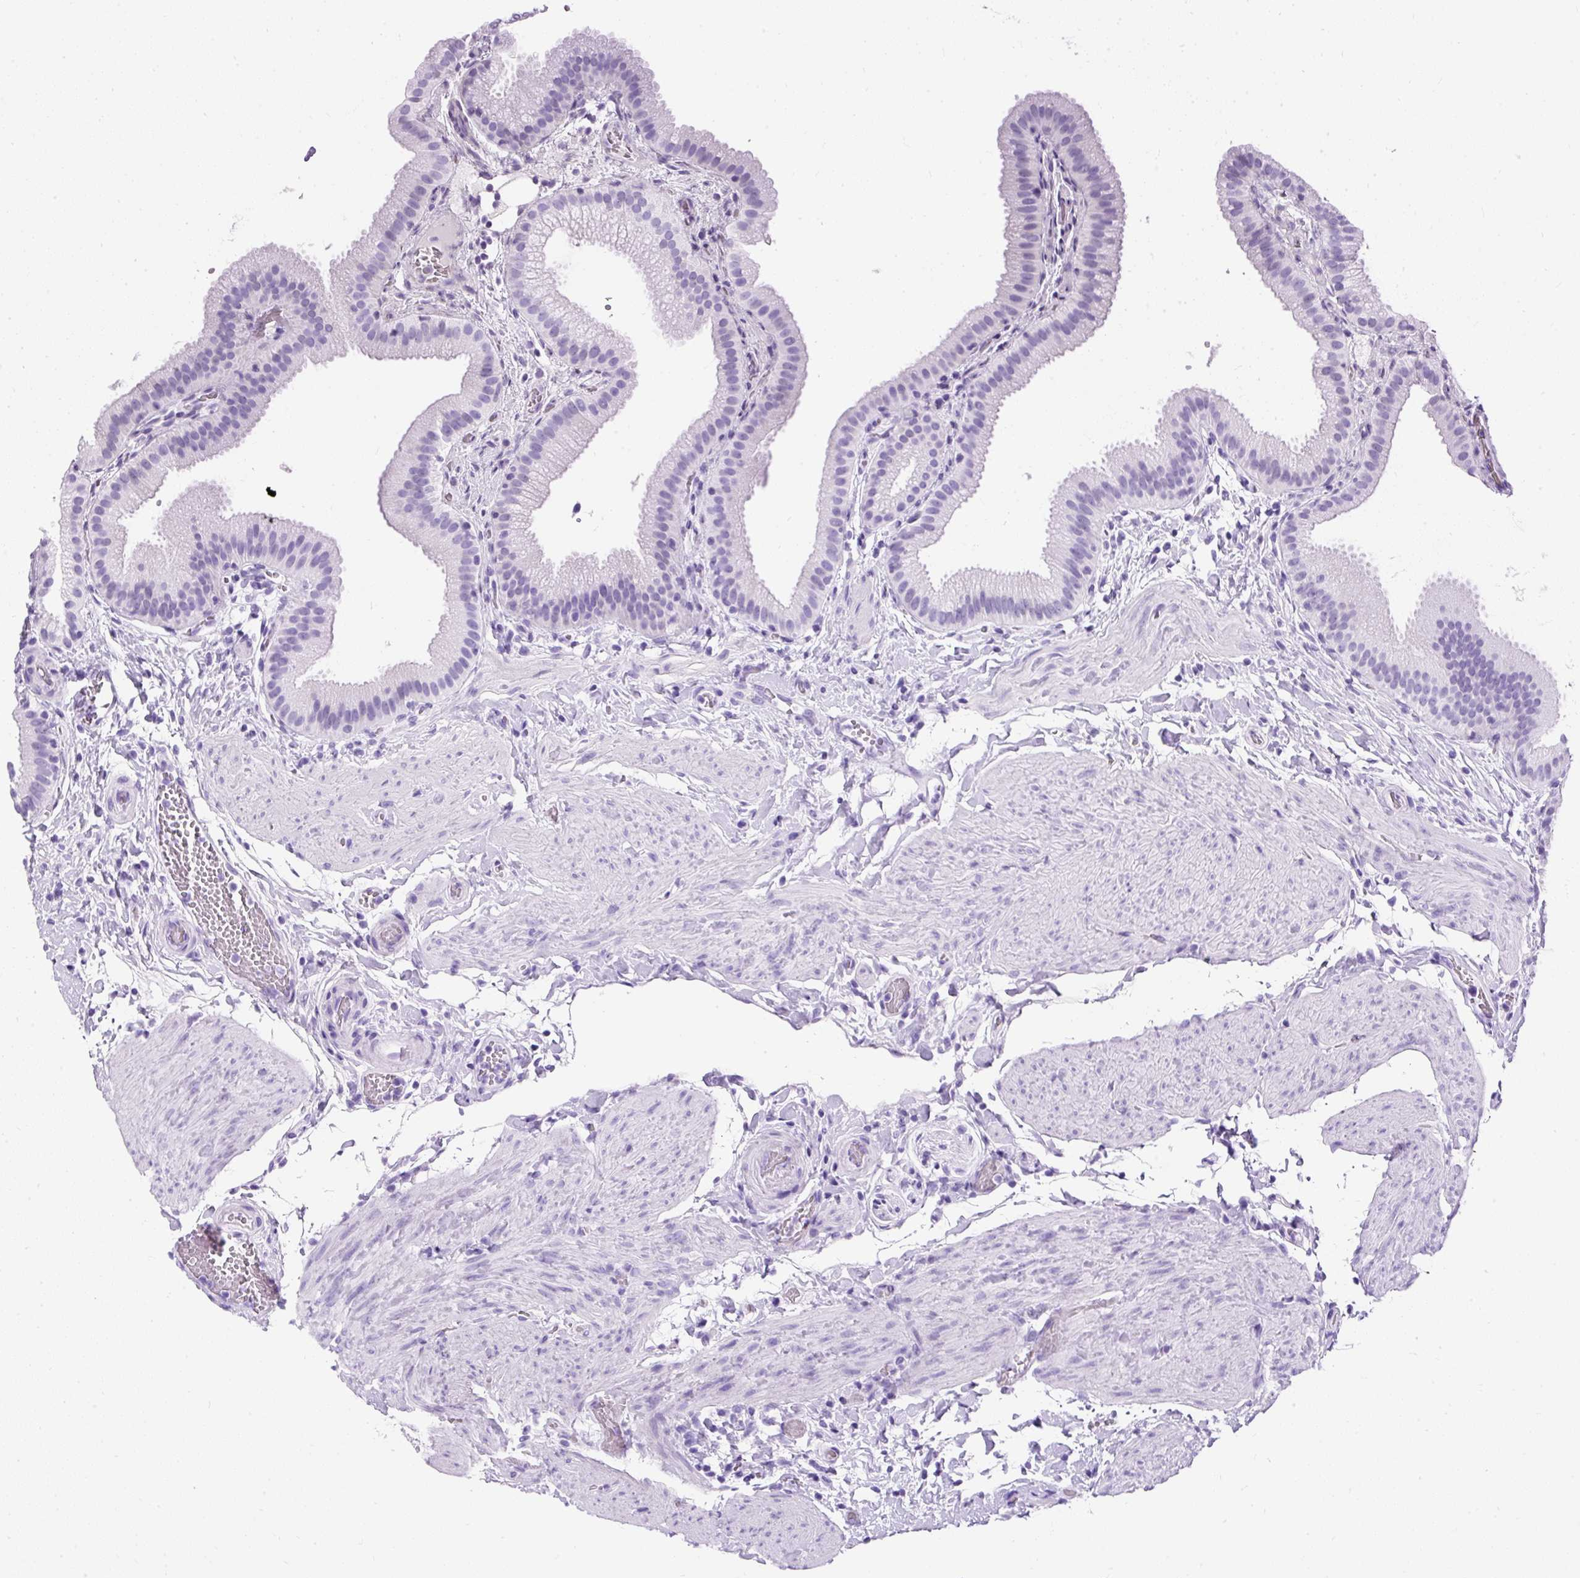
{"staining": {"intensity": "negative", "quantity": "none", "location": "none"}, "tissue": "gallbladder", "cell_type": "Glandular cells", "image_type": "normal", "snomed": [{"axis": "morphology", "description": "Normal tissue, NOS"}, {"axis": "topography", "description": "Gallbladder"}], "caption": "This image is of benign gallbladder stained with IHC to label a protein in brown with the nuclei are counter-stained blue. There is no positivity in glandular cells. (Stains: DAB IHC with hematoxylin counter stain, Microscopy: brightfield microscopy at high magnification).", "gene": "PVALB", "patient": {"sex": "female", "age": 63}}